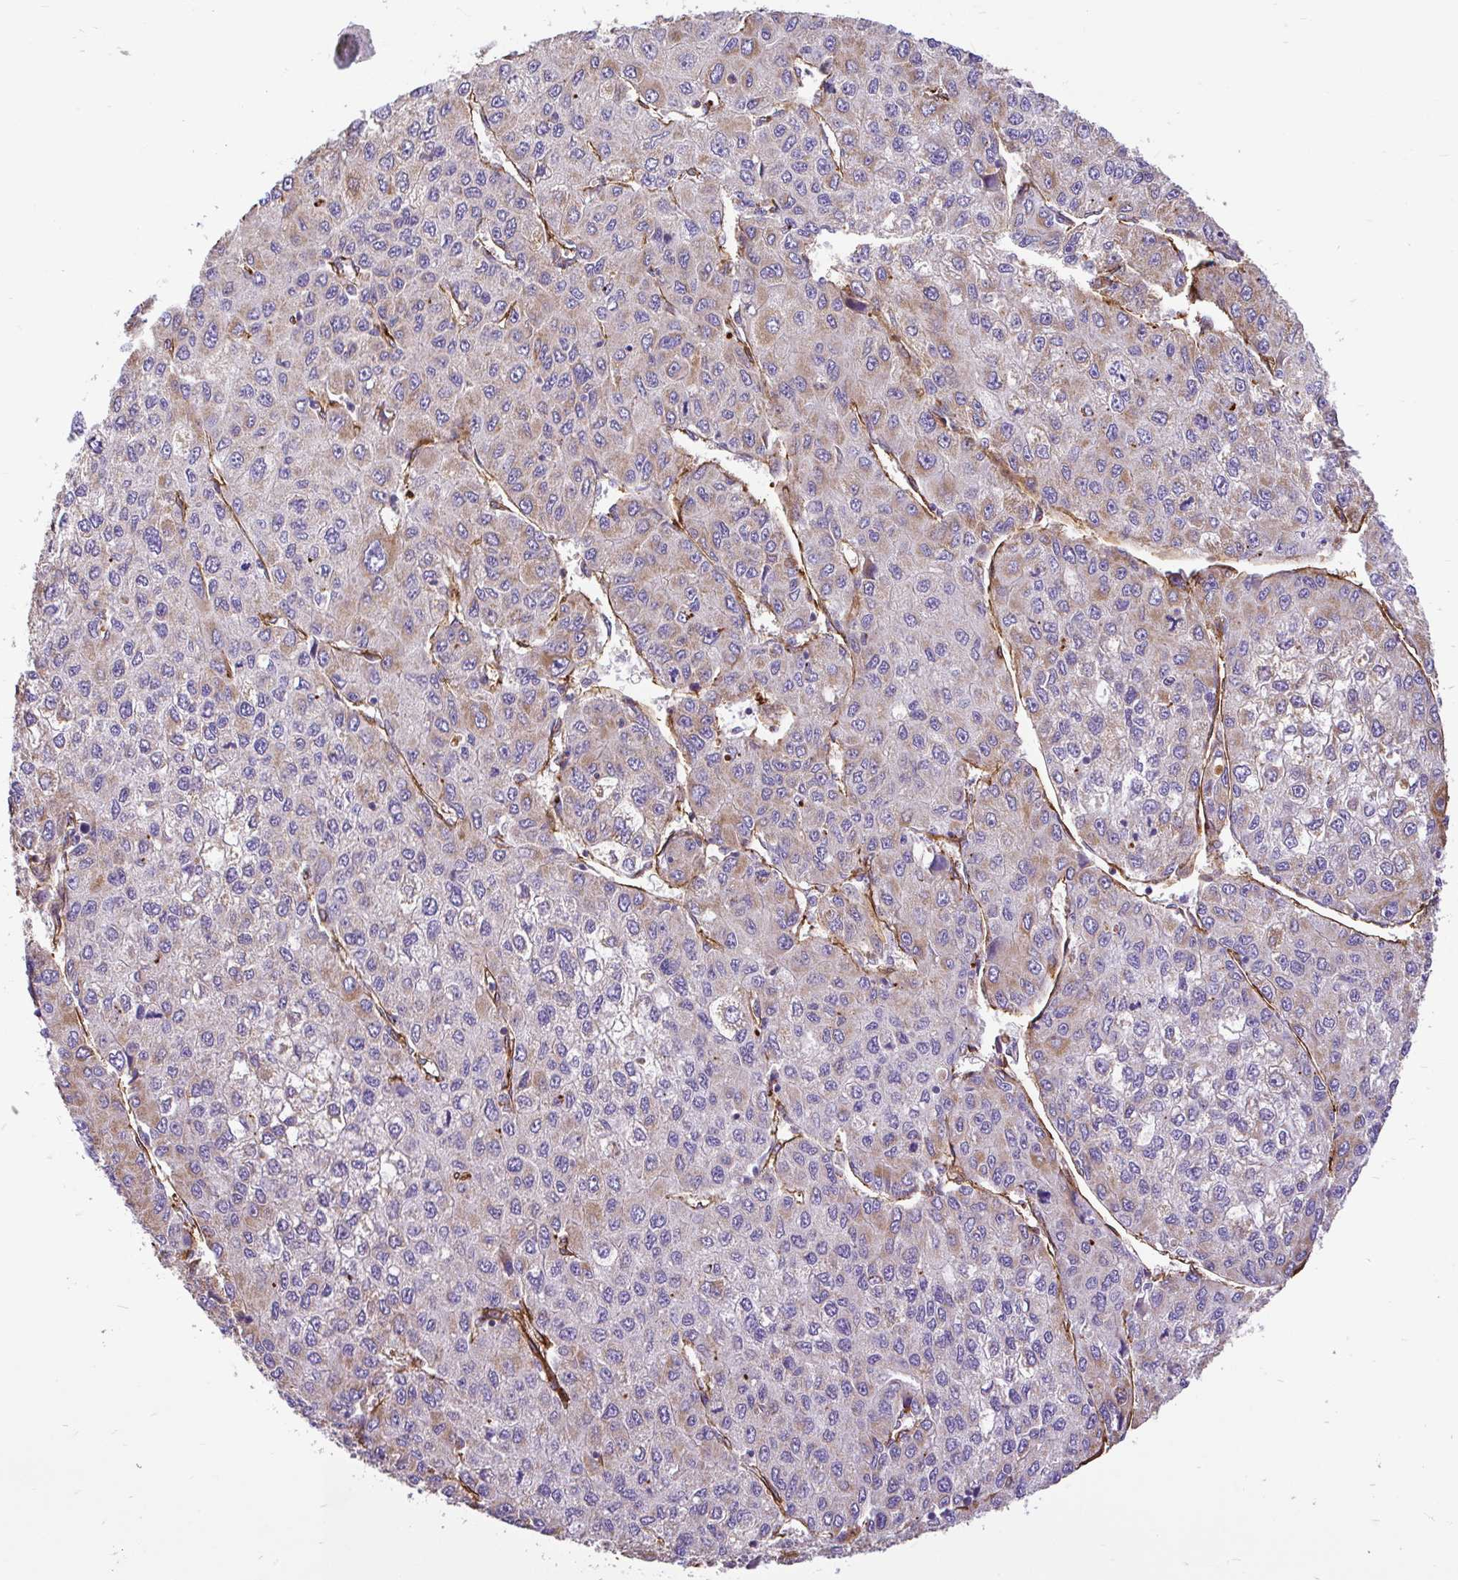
{"staining": {"intensity": "moderate", "quantity": "<25%", "location": "cytoplasmic/membranous"}, "tissue": "liver cancer", "cell_type": "Tumor cells", "image_type": "cancer", "snomed": [{"axis": "morphology", "description": "Carcinoma, Hepatocellular, NOS"}, {"axis": "topography", "description": "Liver"}], "caption": "Hepatocellular carcinoma (liver) stained with immunohistochemistry exhibits moderate cytoplasmic/membranous positivity in about <25% of tumor cells. The staining is performed using DAB brown chromogen to label protein expression. The nuclei are counter-stained blue using hematoxylin.", "gene": "PTPRK", "patient": {"sex": "female", "age": 66}}